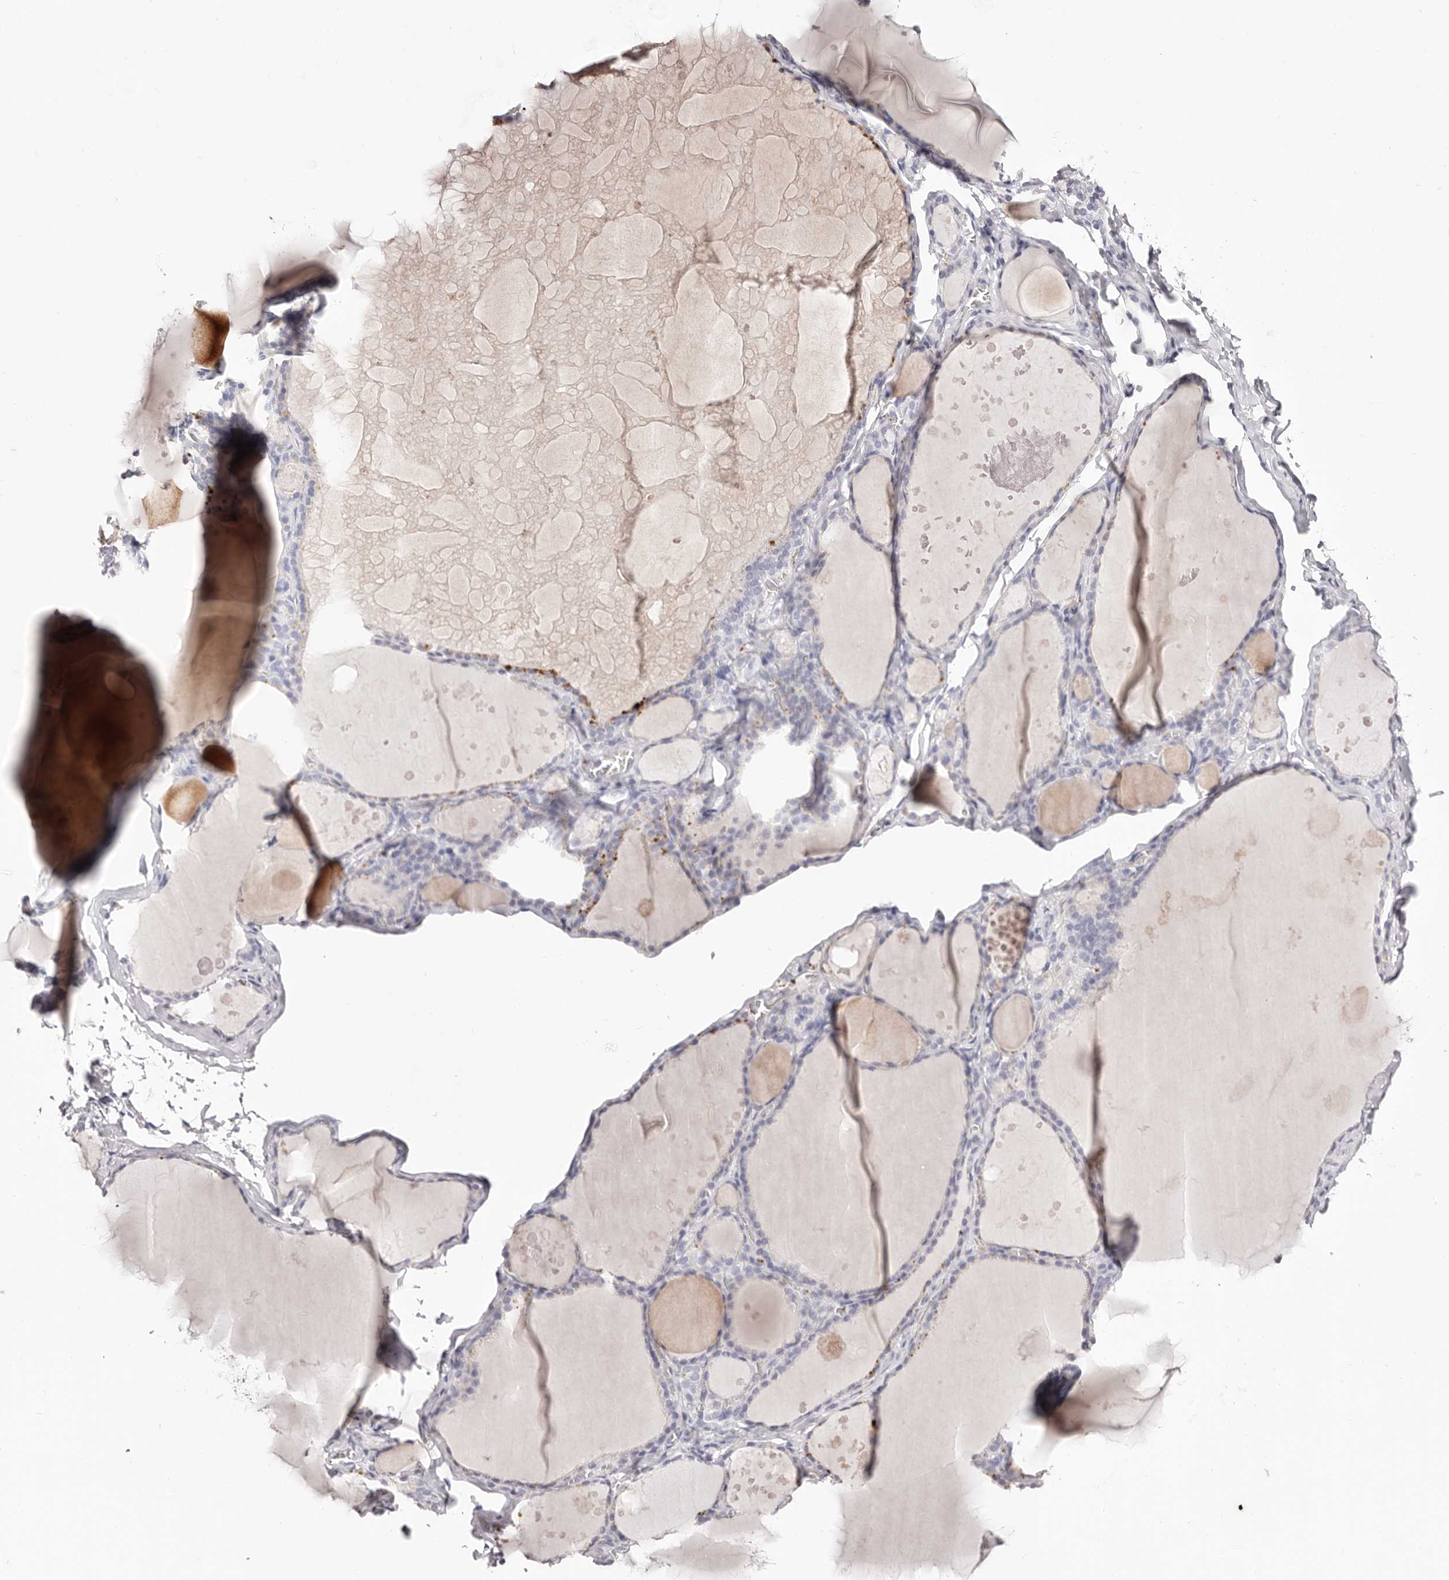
{"staining": {"intensity": "moderate", "quantity": "<25%", "location": "cytoplasmic/membranous"}, "tissue": "thyroid gland", "cell_type": "Glandular cells", "image_type": "normal", "snomed": [{"axis": "morphology", "description": "Normal tissue, NOS"}, {"axis": "topography", "description": "Thyroid gland"}], "caption": "DAB immunohistochemical staining of unremarkable human thyroid gland displays moderate cytoplasmic/membranous protein positivity in approximately <25% of glandular cells.", "gene": "PF4", "patient": {"sex": "male", "age": 56}}